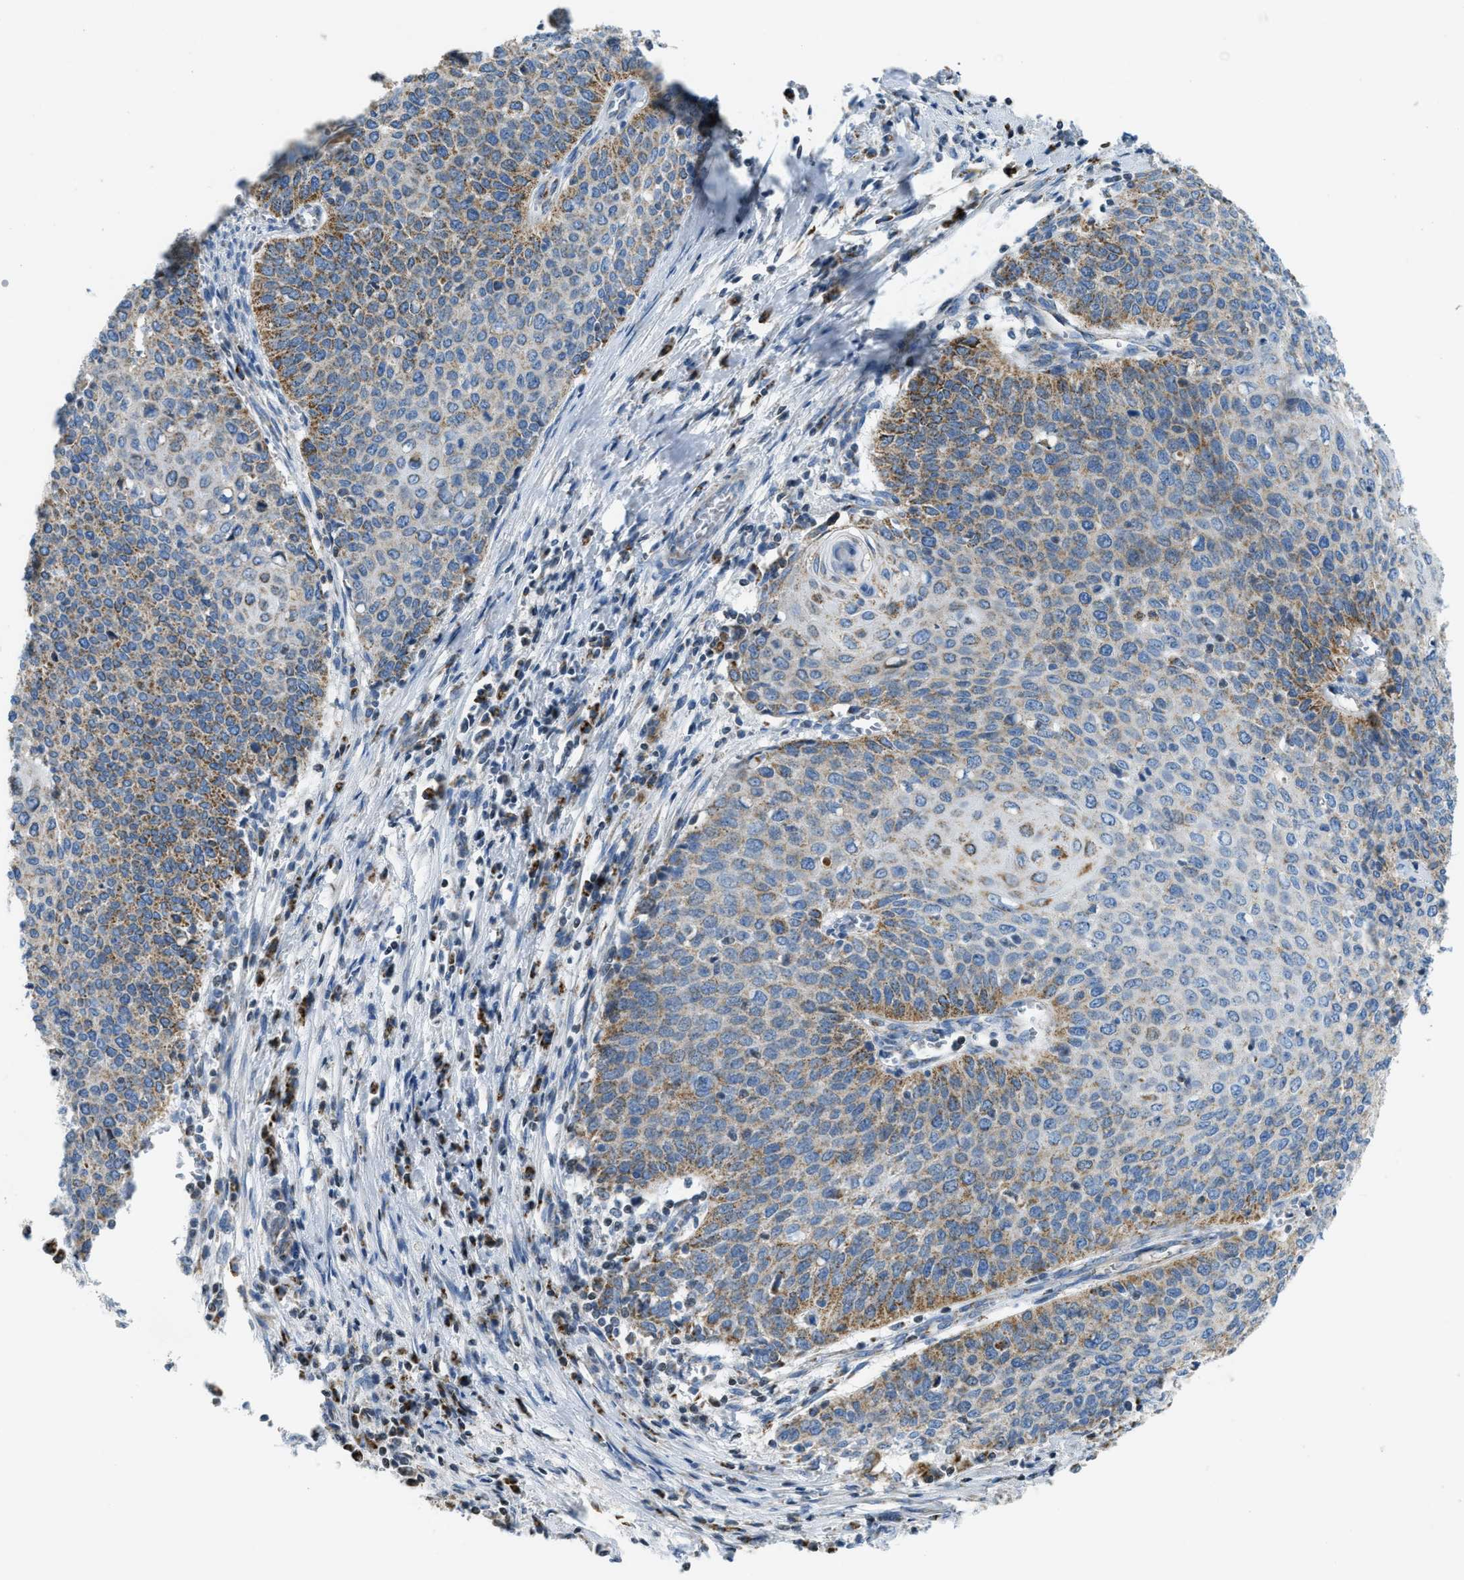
{"staining": {"intensity": "moderate", "quantity": ">75%", "location": "cytoplasmic/membranous"}, "tissue": "cervical cancer", "cell_type": "Tumor cells", "image_type": "cancer", "snomed": [{"axis": "morphology", "description": "Squamous cell carcinoma, NOS"}, {"axis": "topography", "description": "Cervix"}], "caption": "Immunohistochemical staining of cervical squamous cell carcinoma shows moderate cytoplasmic/membranous protein expression in approximately >75% of tumor cells.", "gene": "ACADVL", "patient": {"sex": "female", "age": 39}}